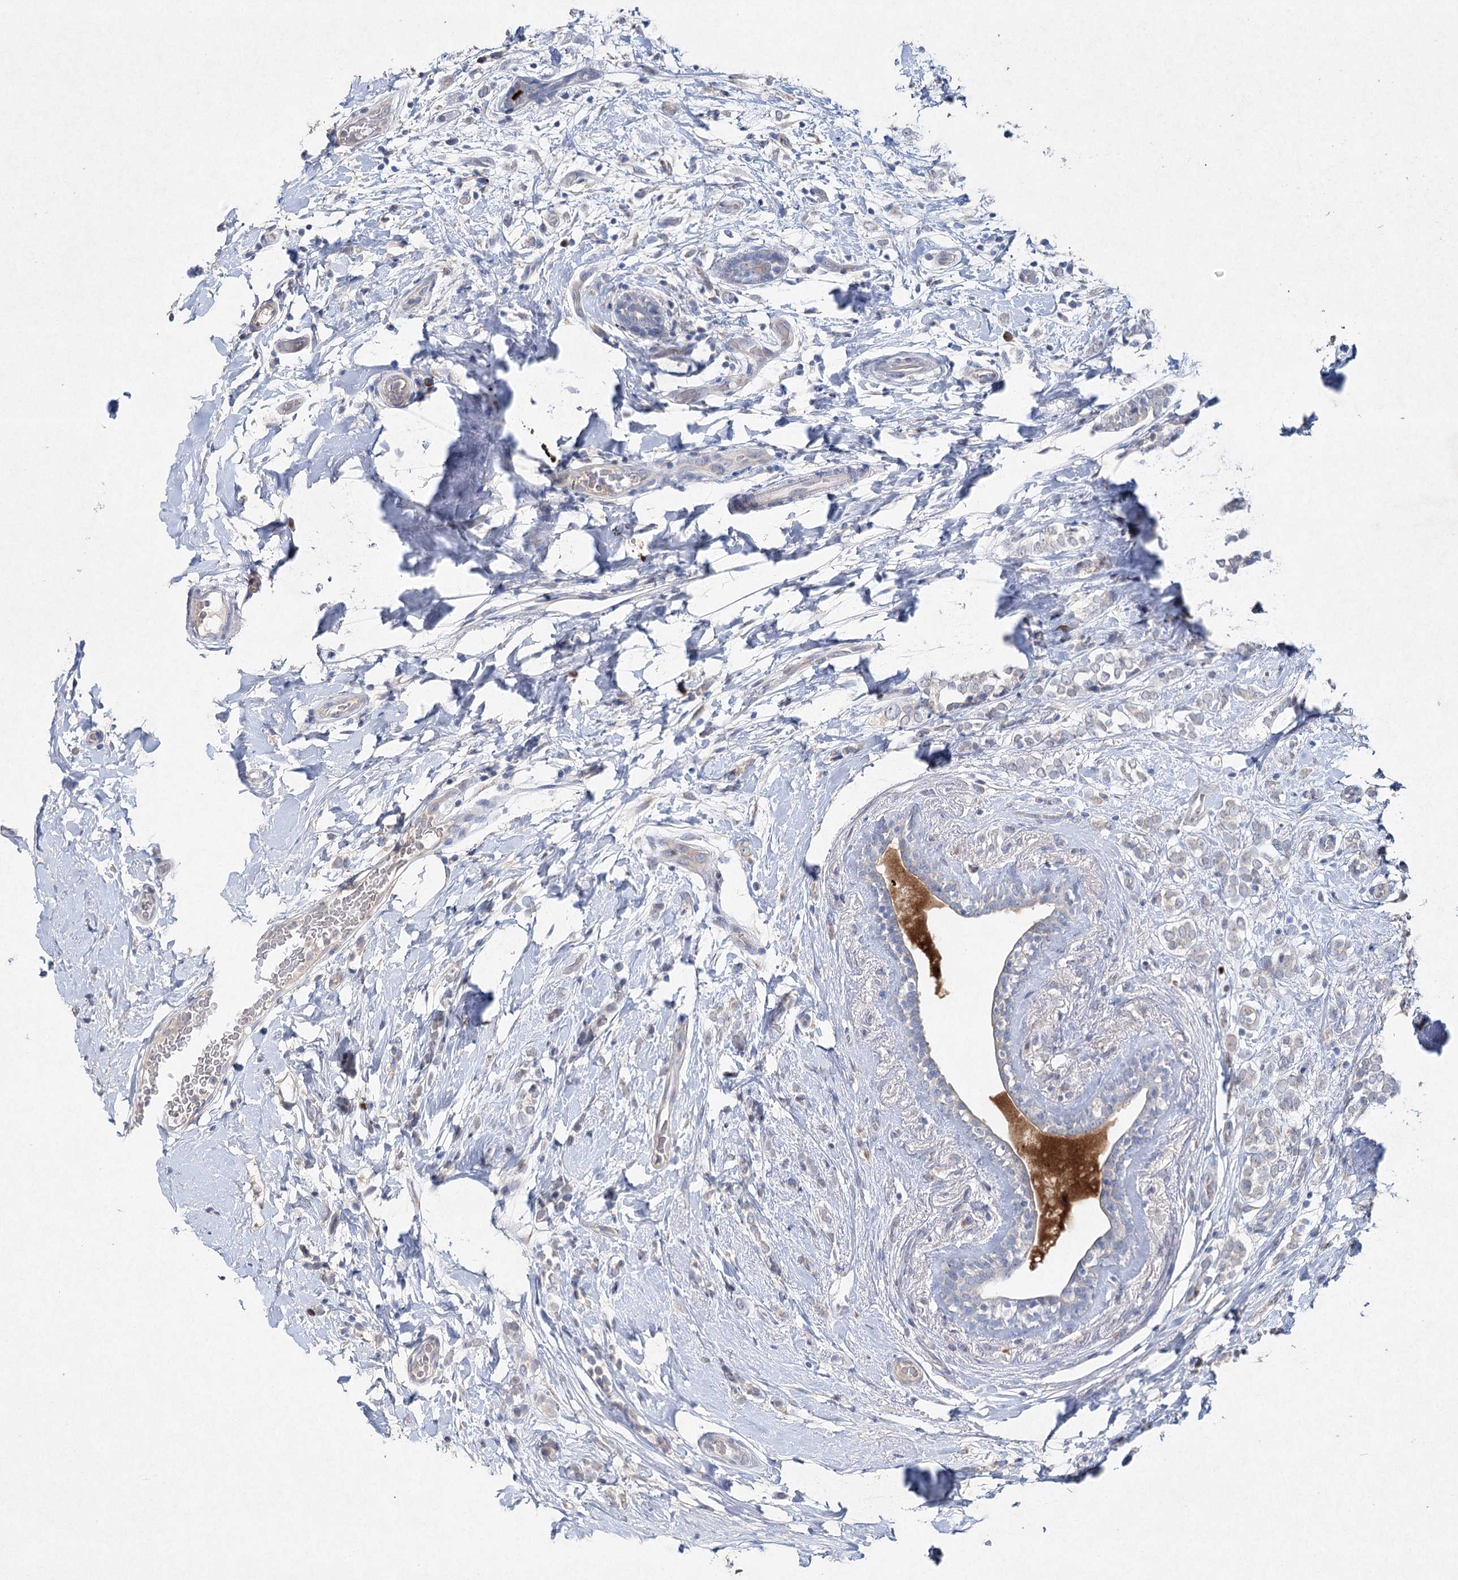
{"staining": {"intensity": "negative", "quantity": "none", "location": "none"}, "tissue": "breast cancer", "cell_type": "Tumor cells", "image_type": "cancer", "snomed": [{"axis": "morphology", "description": "Normal tissue, NOS"}, {"axis": "morphology", "description": "Lobular carcinoma"}, {"axis": "topography", "description": "Breast"}], "caption": "High power microscopy photomicrograph of an IHC image of lobular carcinoma (breast), revealing no significant positivity in tumor cells.", "gene": "RFX6", "patient": {"sex": "female", "age": 47}}